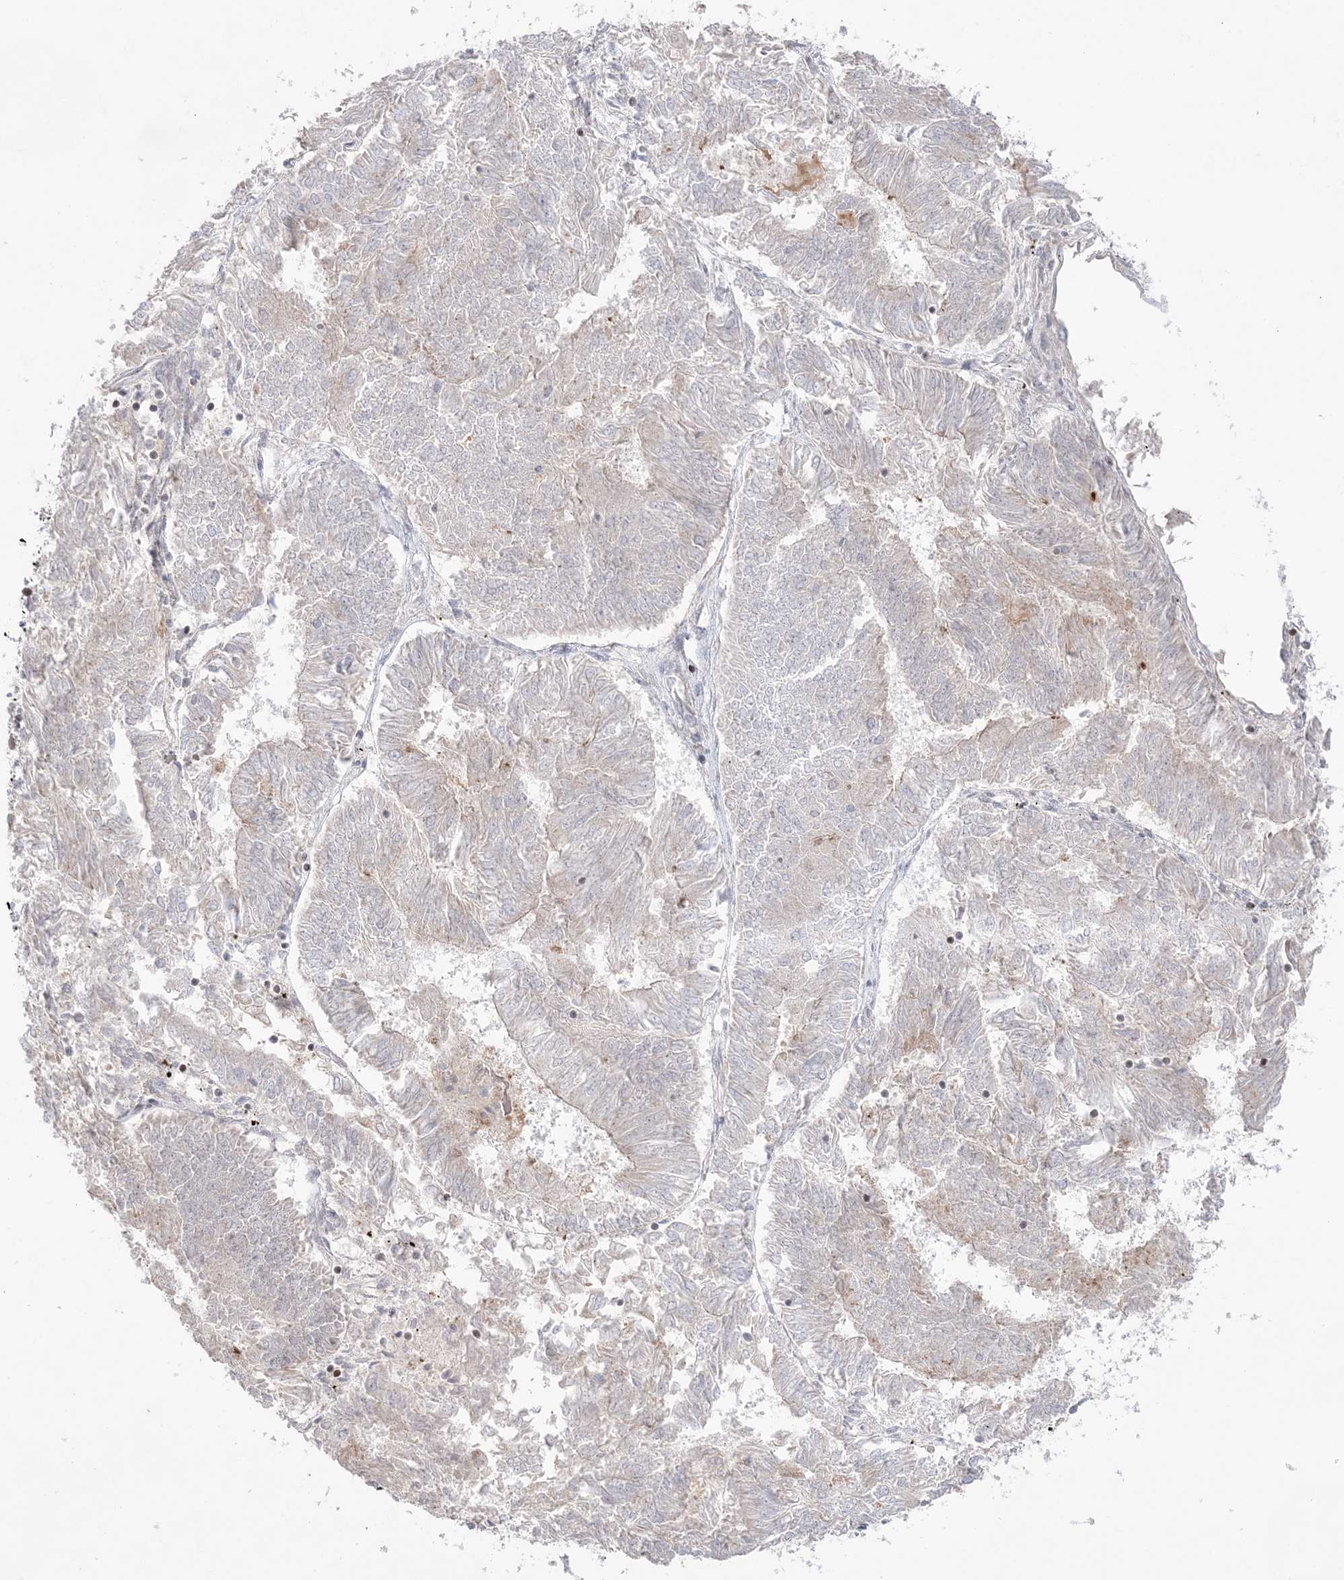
{"staining": {"intensity": "negative", "quantity": "none", "location": "none"}, "tissue": "endometrial cancer", "cell_type": "Tumor cells", "image_type": "cancer", "snomed": [{"axis": "morphology", "description": "Adenocarcinoma, NOS"}, {"axis": "topography", "description": "Endometrium"}], "caption": "Immunohistochemistry (IHC) of endometrial cancer (adenocarcinoma) demonstrates no positivity in tumor cells.", "gene": "SH3BP4", "patient": {"sex": "female", "age": 58}}